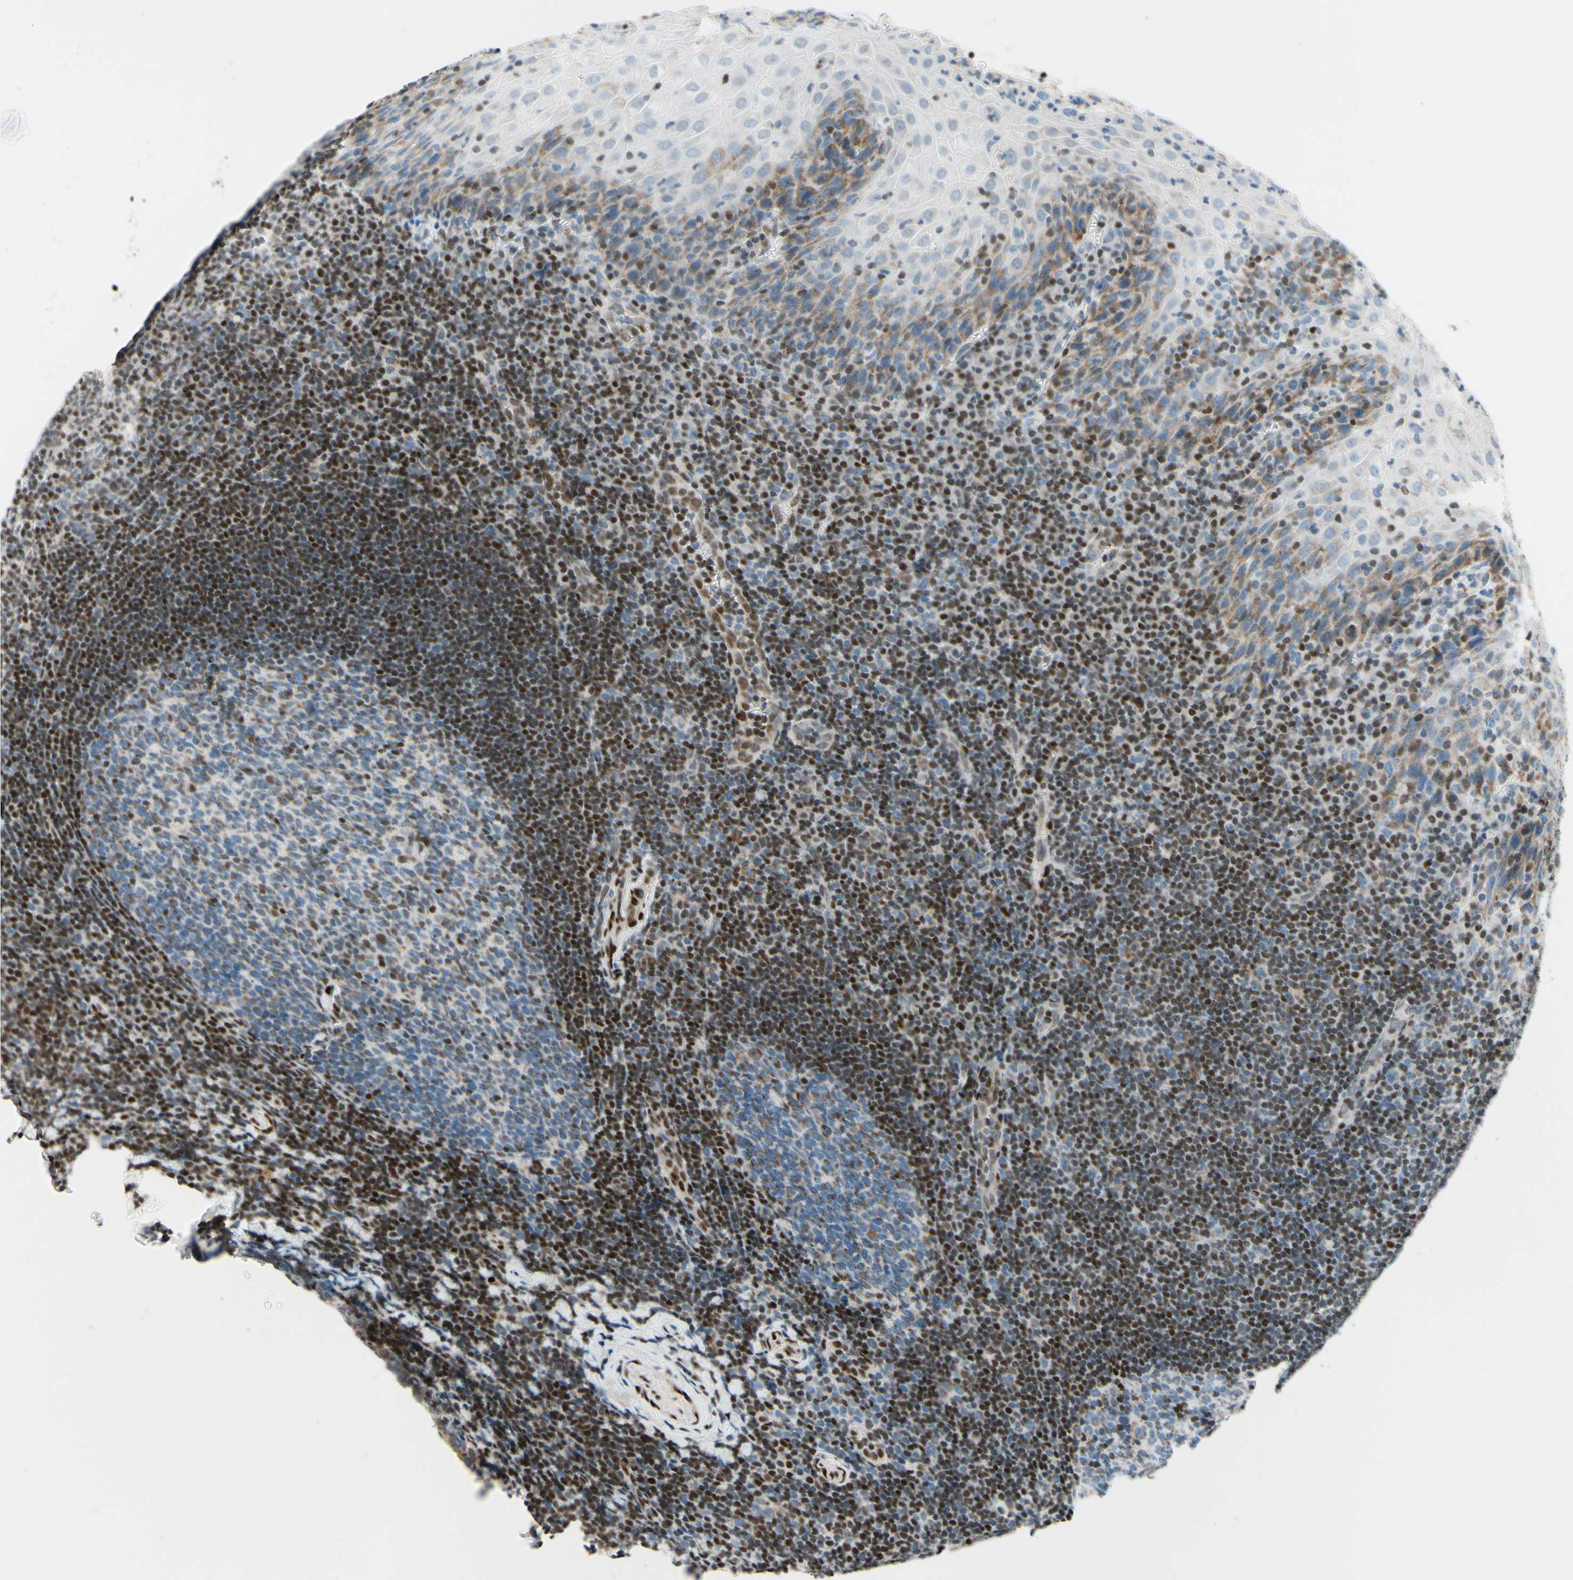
{"staining": {"intensity": "moderate", "quantity": "<25%", "location": "nuclear"}, "tissue": "tonsil", "cell_type": "Germinal center cells", "image_type": "normal", "snomed": [{"axis": "morphology", "description": "Normal tissue, NOS"}, {"axis": "topography", "description": "Tonsil"}], "caption": "Immunohistochemical staining of benign tonsil reveals <25% levels of moderate nuclear protein positivity in about <25% of germinal center cells. (DAB (3,3'-diaminobenzidine) IHC with brightfield microscopy, high magnification).", "gene": "CBX7", "patient": {"sex": "male", "age": 37}}